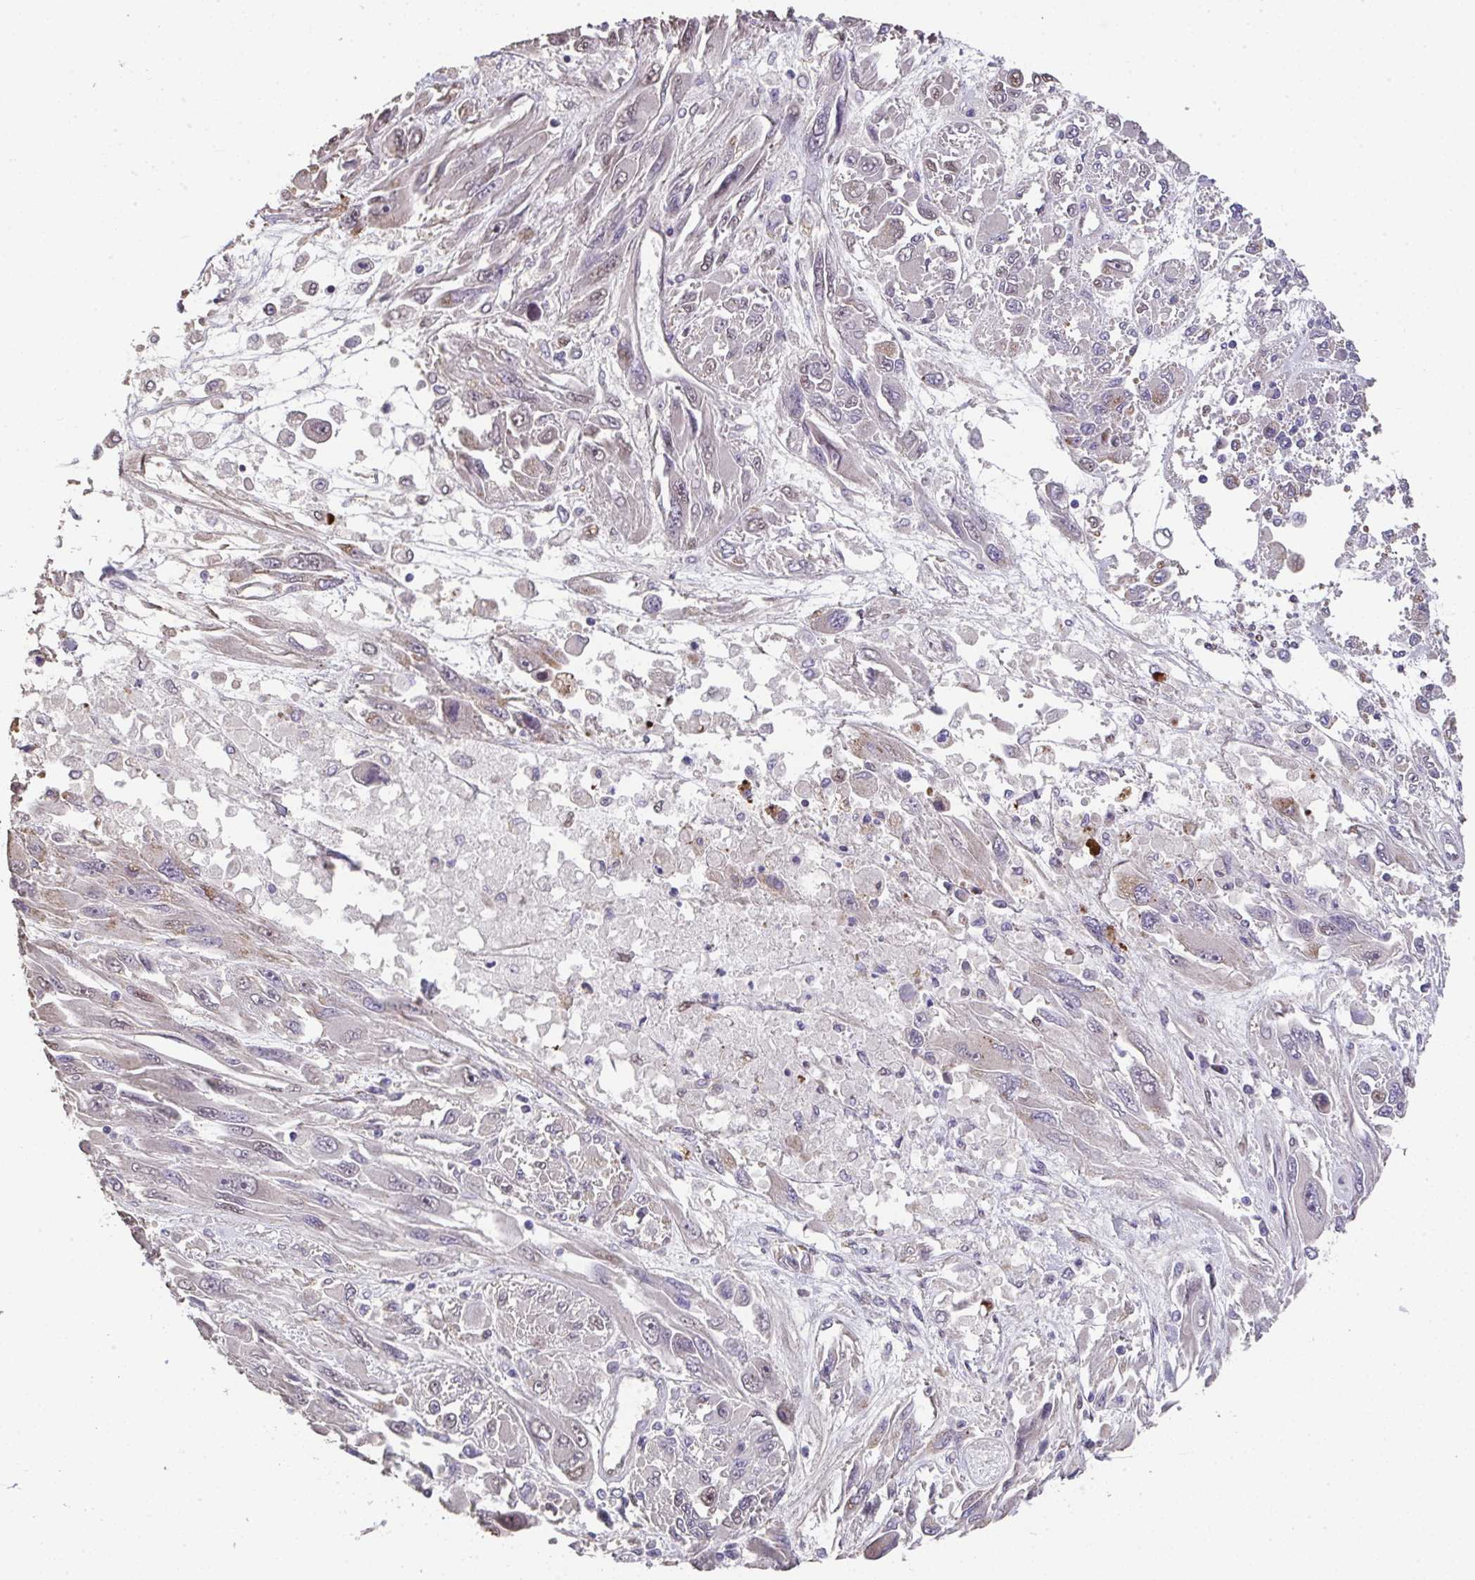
{"staining": {"intensity": "weak", "quantity": "<25%", "location": "cytoplasmic/membranous,nuclear"}, "tissue": "melanoma", "cell_type": "Tumor cells", "image_type": "cancer", "snomed": [{"axis": "morphology", "description": "Malignant melanoma, NOS"}, {"axis": "topography", "description": "Skin"}], "caption": "Malignant melanoma was stained to show a protein in brown. There is no significant expression in tumor cells. (Brightfield microscopy of DAB IHC at high magnification).", "gene": "RUNDC3B", "patient": {"sex": "female", "age": 91}}